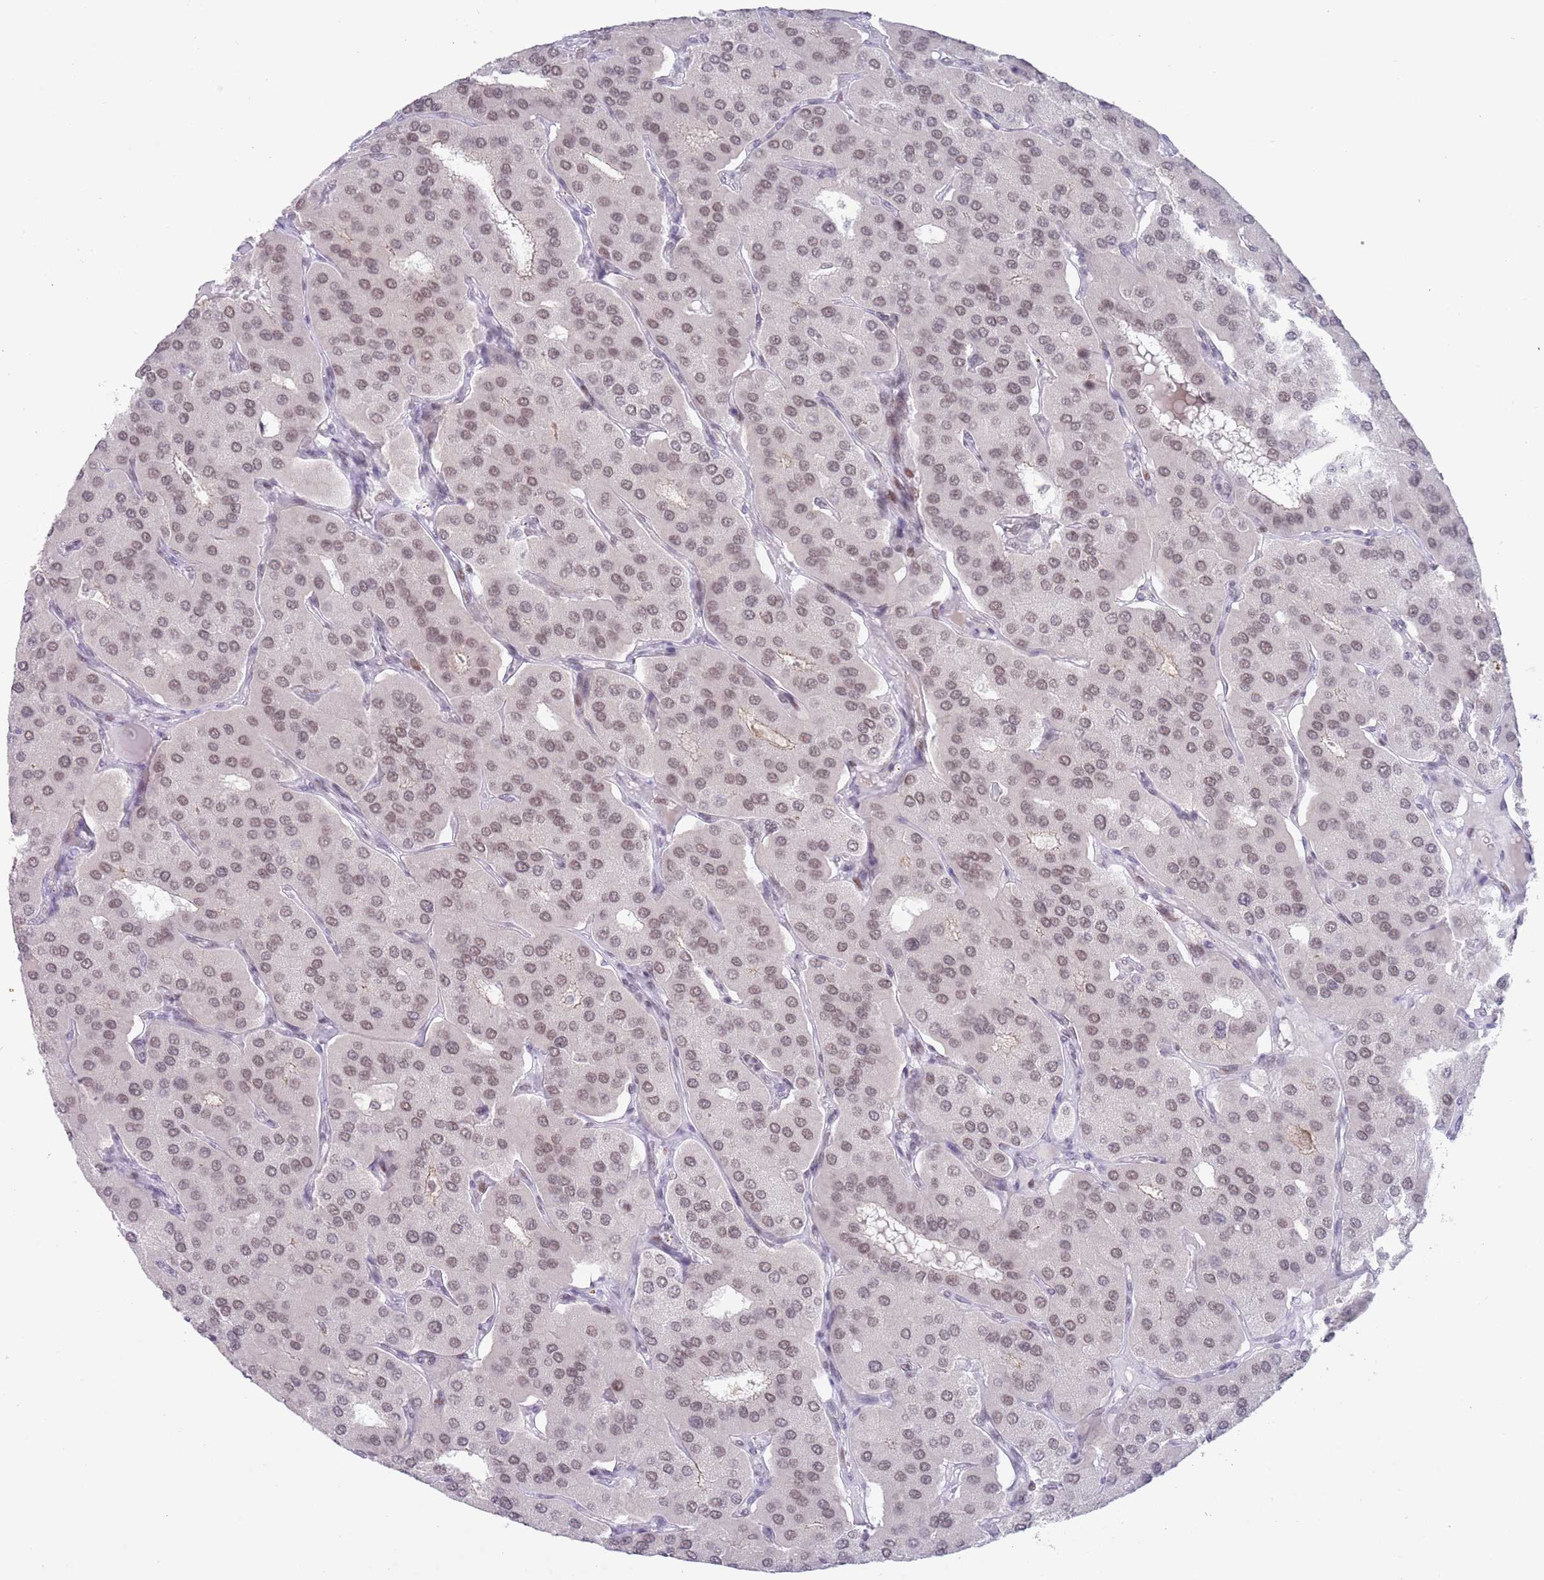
{"staining": {"intensity": "moderate", "quantity": ">75%", "location": "nuclear"}, "tissue": "parathyroid gland", "cell_type": "Glandular cells", "image_type": "normal", "snomed": [{"axis": "morphology", "description": "Normal tissue, NOS"}, {"axis": "morphology", "description": "Adenoma, NOS"}, {"axis": "topography", "description": "Parathyroid gland"}], "caption": "Immunohistochemistry (IHC) (DAB) staining of benign parathyroid gland shows moderate nuclear protein positivity in approximately >75% of glandular cells. Immunohistochemistry (IHC) stains the protein of interest in brown and the nuclei are stained blue.", "gene": "ZNF382", "patient": {"sex": "female", "age": 86}}